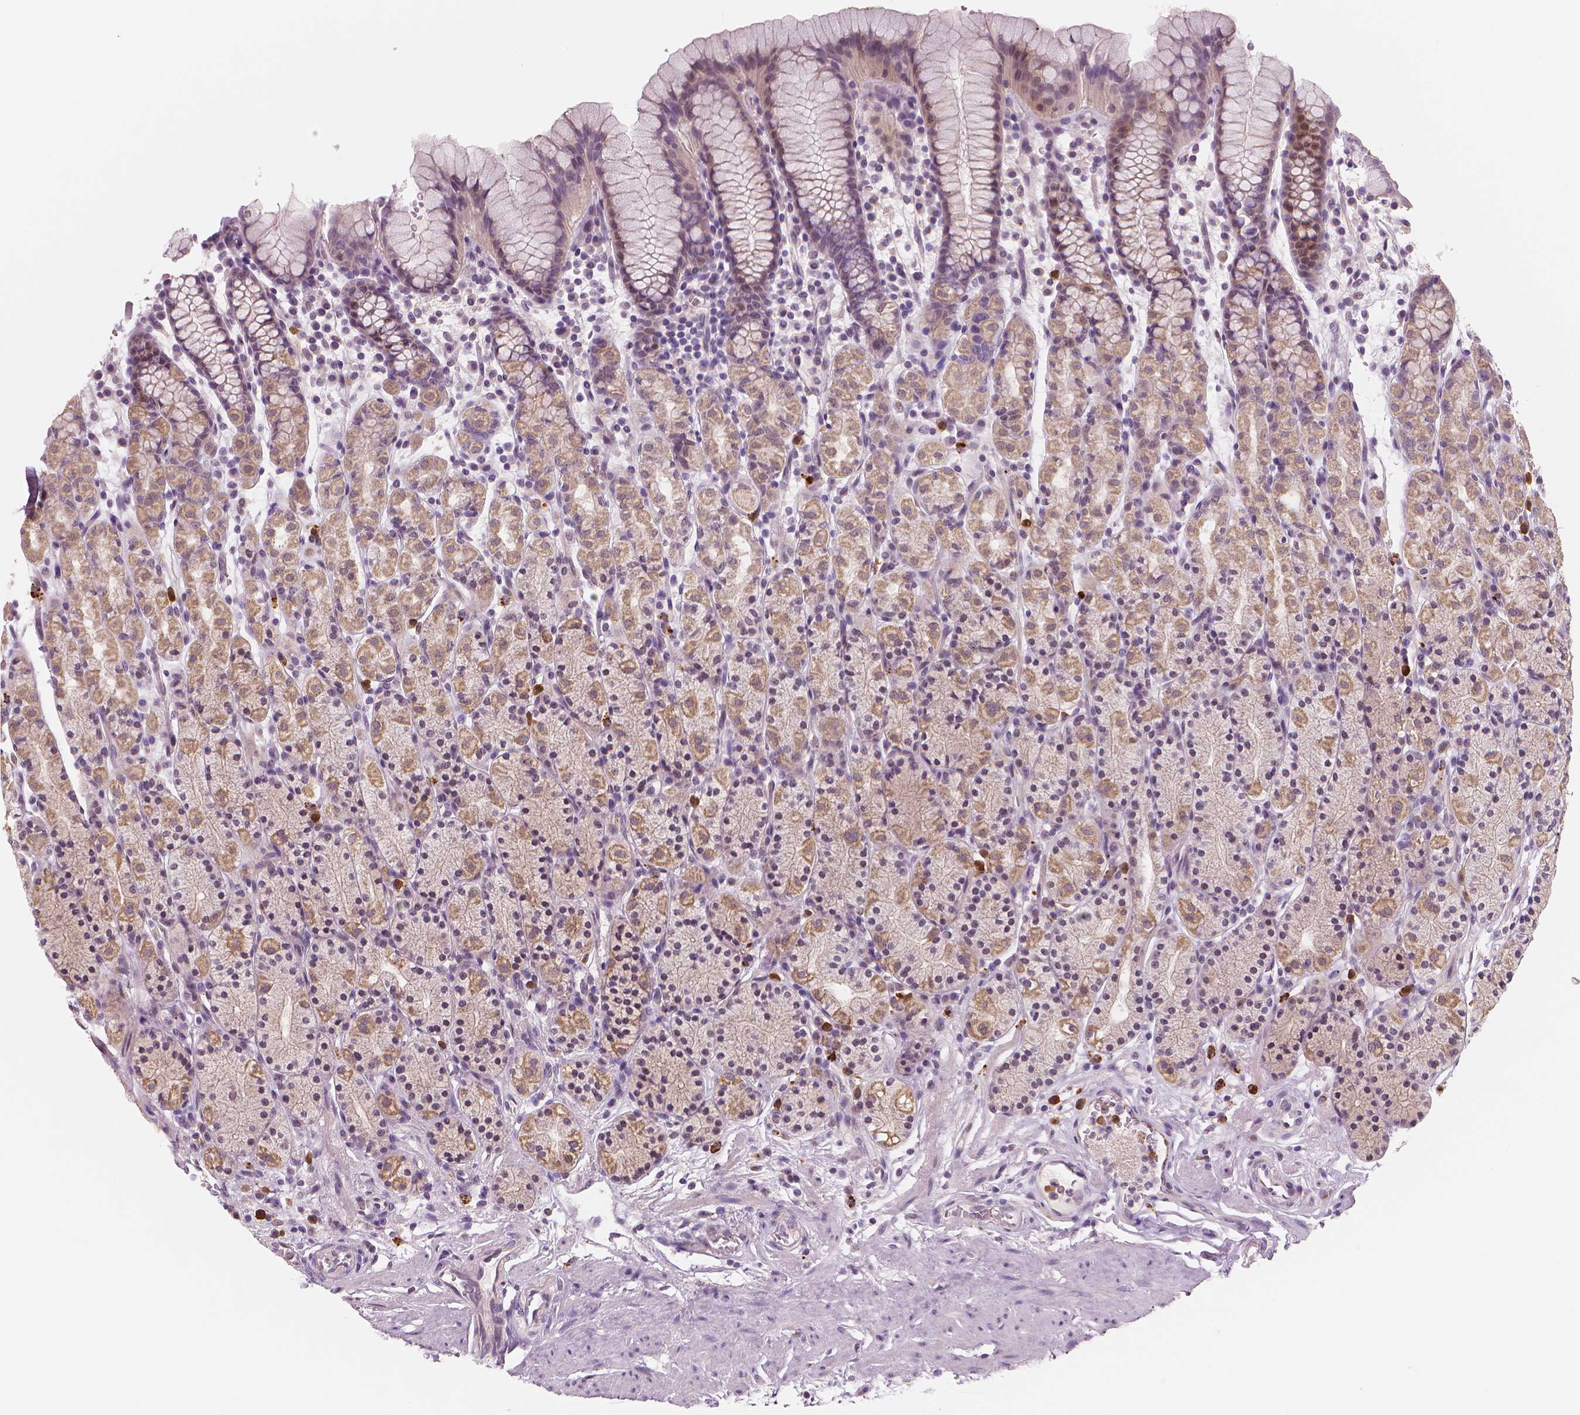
{"staining": {"intensity": "moderate", "quantity": "25%-75%", "location": "cytoplasmic/membranous"}, "tissue": "stomach", "cell_type": "Glandular cells", "image_type": "normal", "snomed": [{"axis": "morphology", "description": "Normal tissue, NOS"}, {"axis": "topography", "description": "Stomach, upper"}, {"axis": "topography", "description": "Stomach"}], "caption": "IHC (DAB (3,3'-diaminobenzidine)) staining of unremarkable stomach reveals moderate cytoplasmic/membranous protein expression in about 25%-75% of glandular cells. The protein is shown in brown color, while the nuclei are stained blue.", "gene": "RNASE7", "patient": {"sex": "male", "age": 62}}